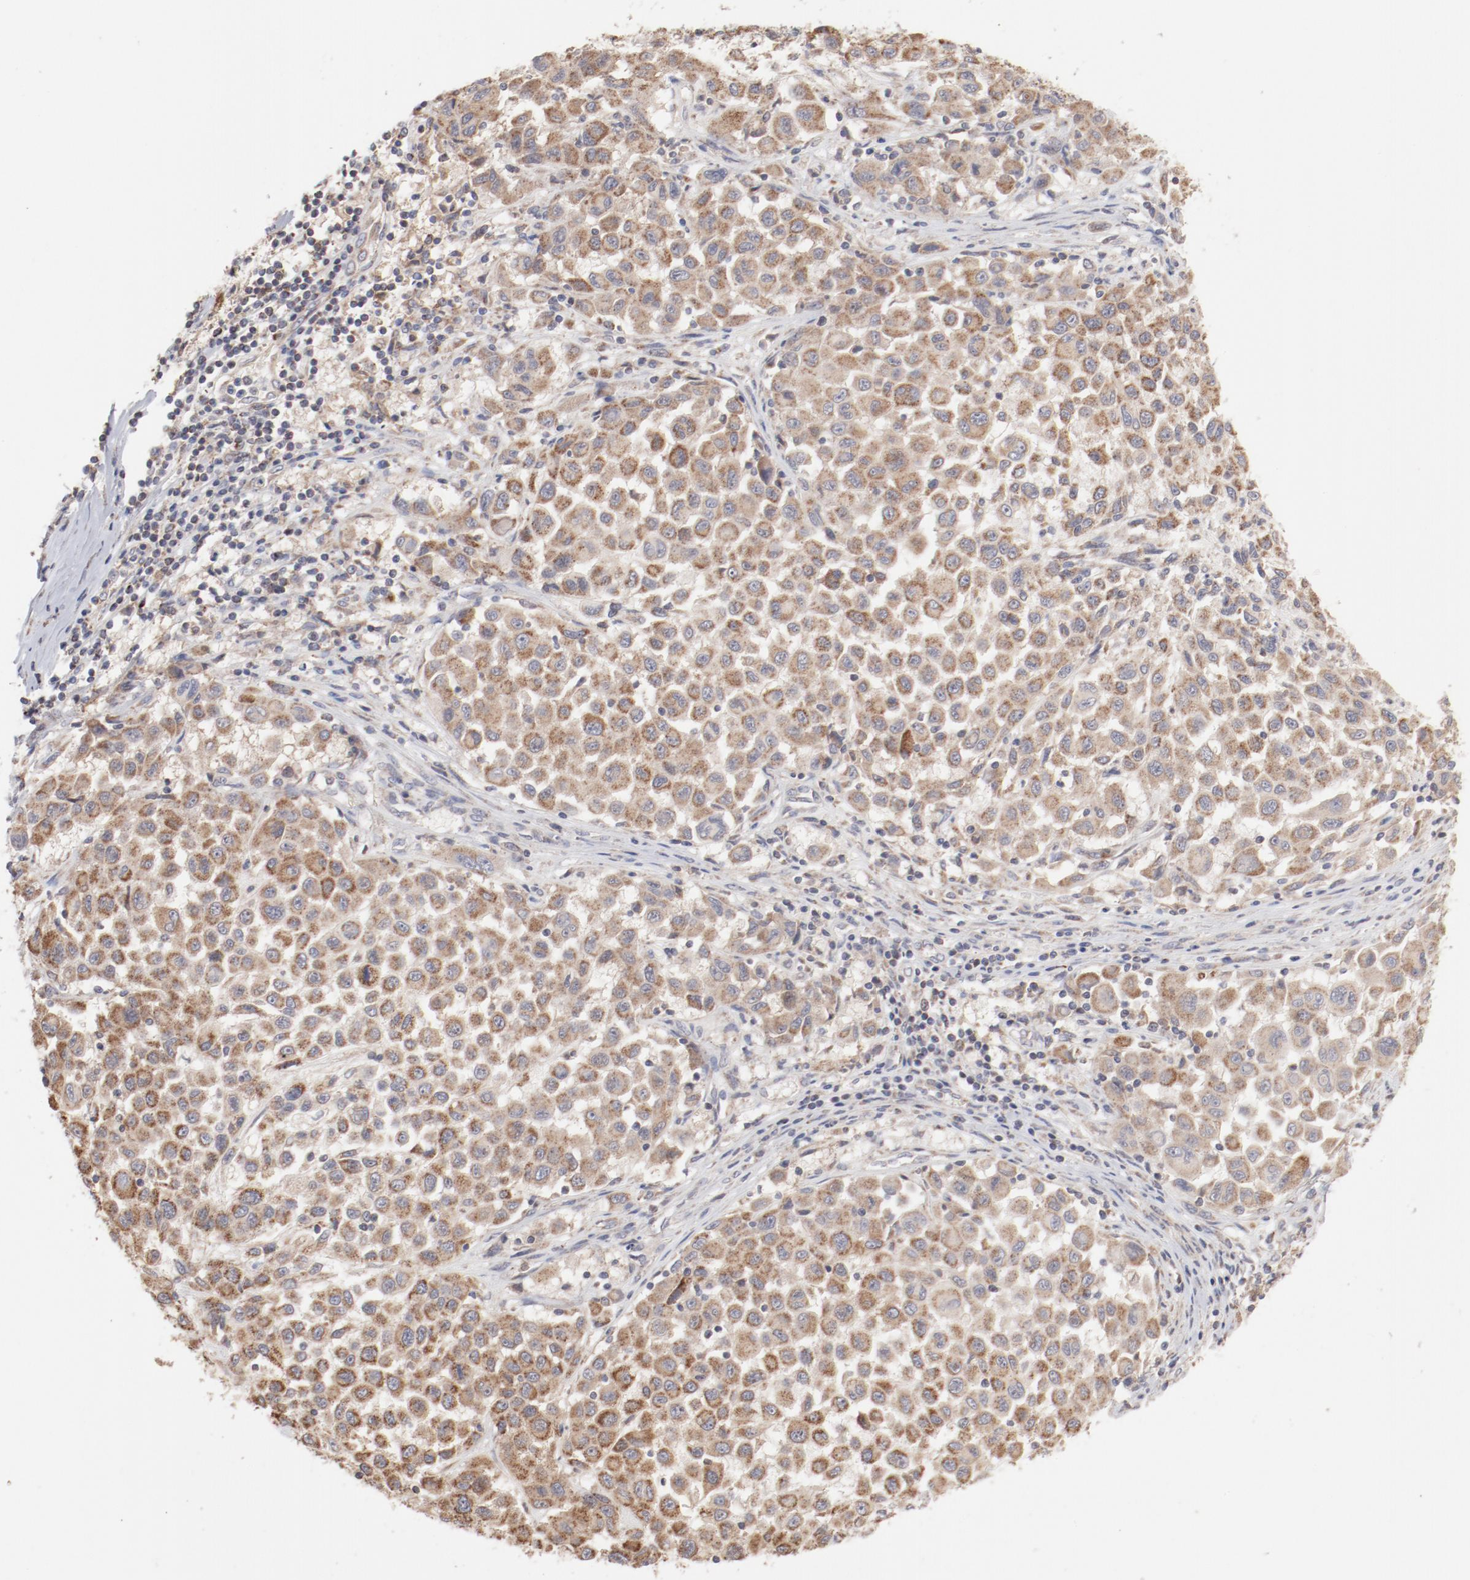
{"staining": {"intensity": "moderate", "quantity": ">75%", "location": "cytoplasmic/membranous"}, "tissue": "melanoma", "cell_type": "Tumor cells", "image_type": "cancer", "snomed": [{"axis": "morphology", "description": "Malignant melanoma, Metastatic site"}, {"axis": "topography", "description": "Lymph node"}], "caption": "IHC histopathology image of melanoma stained for a protein (brown), which exhibits medium levels of moderate cytoplasmic/membranous positivity in approximately >75% of tumor cells.", "gene": "PPFIBP2", "patient": {"sex": "male", "age": 61}}